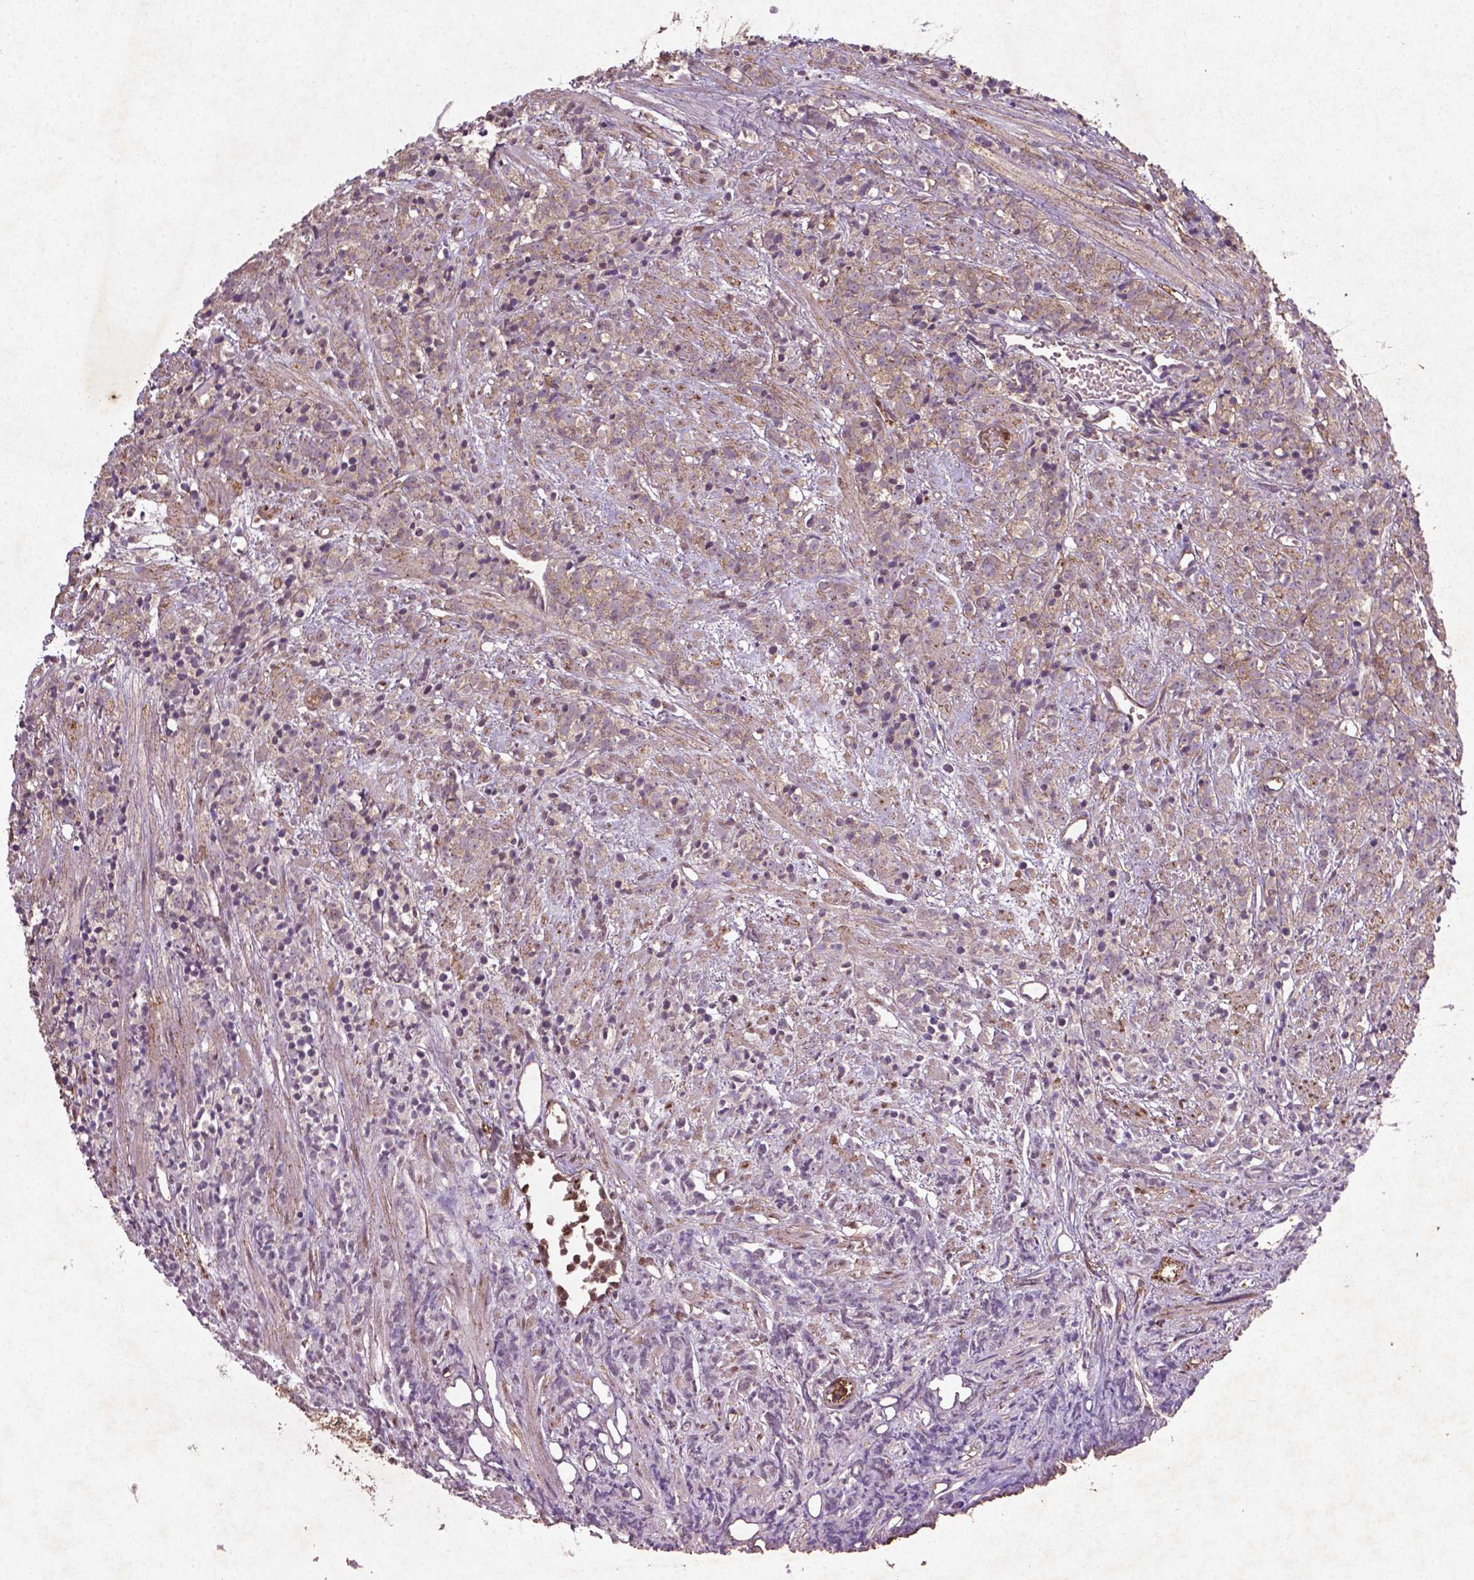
{"staining": {"intensity": "moderate", "quantity": ">75%", "location": "cytoplasmic/membranous"}, "tissue": "prostate cancer", "cell_type": "Tumor cells", "image_type": "cancer", "snomed": [{"axis": "morphology", "description": "Adenocarcinoma, High grade"}, {"axis": "topography", "description": "Prostate"}], "caption": "Immunohistochemistry (IHC) staining of prostate high-grade adenocarcinoma, which reveals medium levels of moderate cytoplasmic/membranous staining in approximately >75% of tumor cells indicating moderate cytoplasmic/membranous protein staining. The staining was performed using DAB (3,3'-diaminobenzidine) (brown) for protein detection and nuclei were counterstained in hematoxylin (blue).", "gene": "MTOR", "patient": {"sex": "male", "age": 81}}